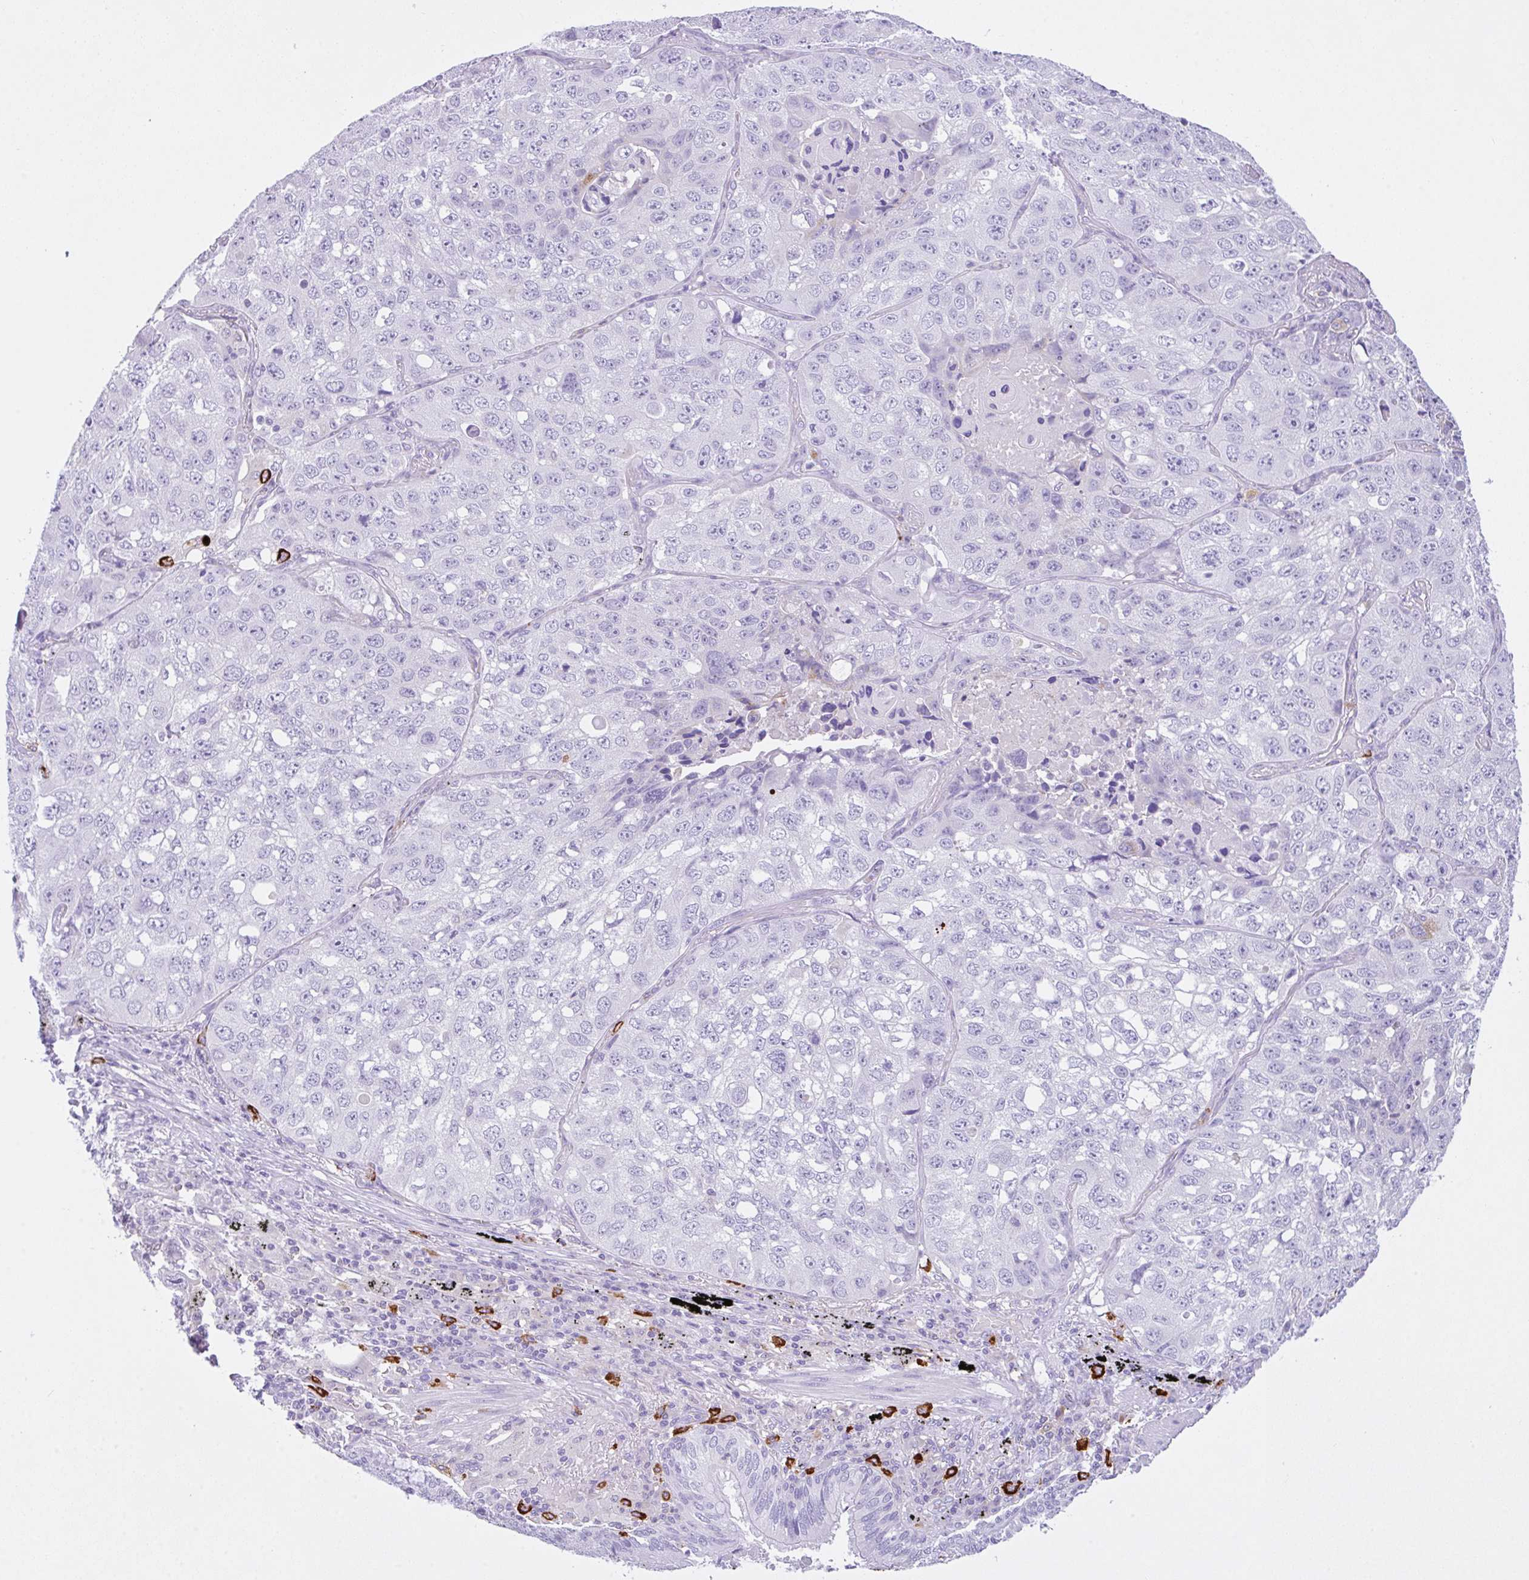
{"staining": {"intensity": "negative", "quantity": "none", "location": "none"}, "tissue": "lung cancer", "cell_type": "Tumor cells", "image_type": "cancer", "snomed": [{"axis": "morphology", "description": "Squamous cell carcinoma, NOS"}, {"axis": "topography", "description": "Lung"}], "caption": "High power microscopy photomicrograph of an immunohistochemistry (IHC) micrograph of lung cancer, revealing no significant positivity in tumor cells.", "gene": "NCF1", "patient": {"sex": "male", "age": 60}}